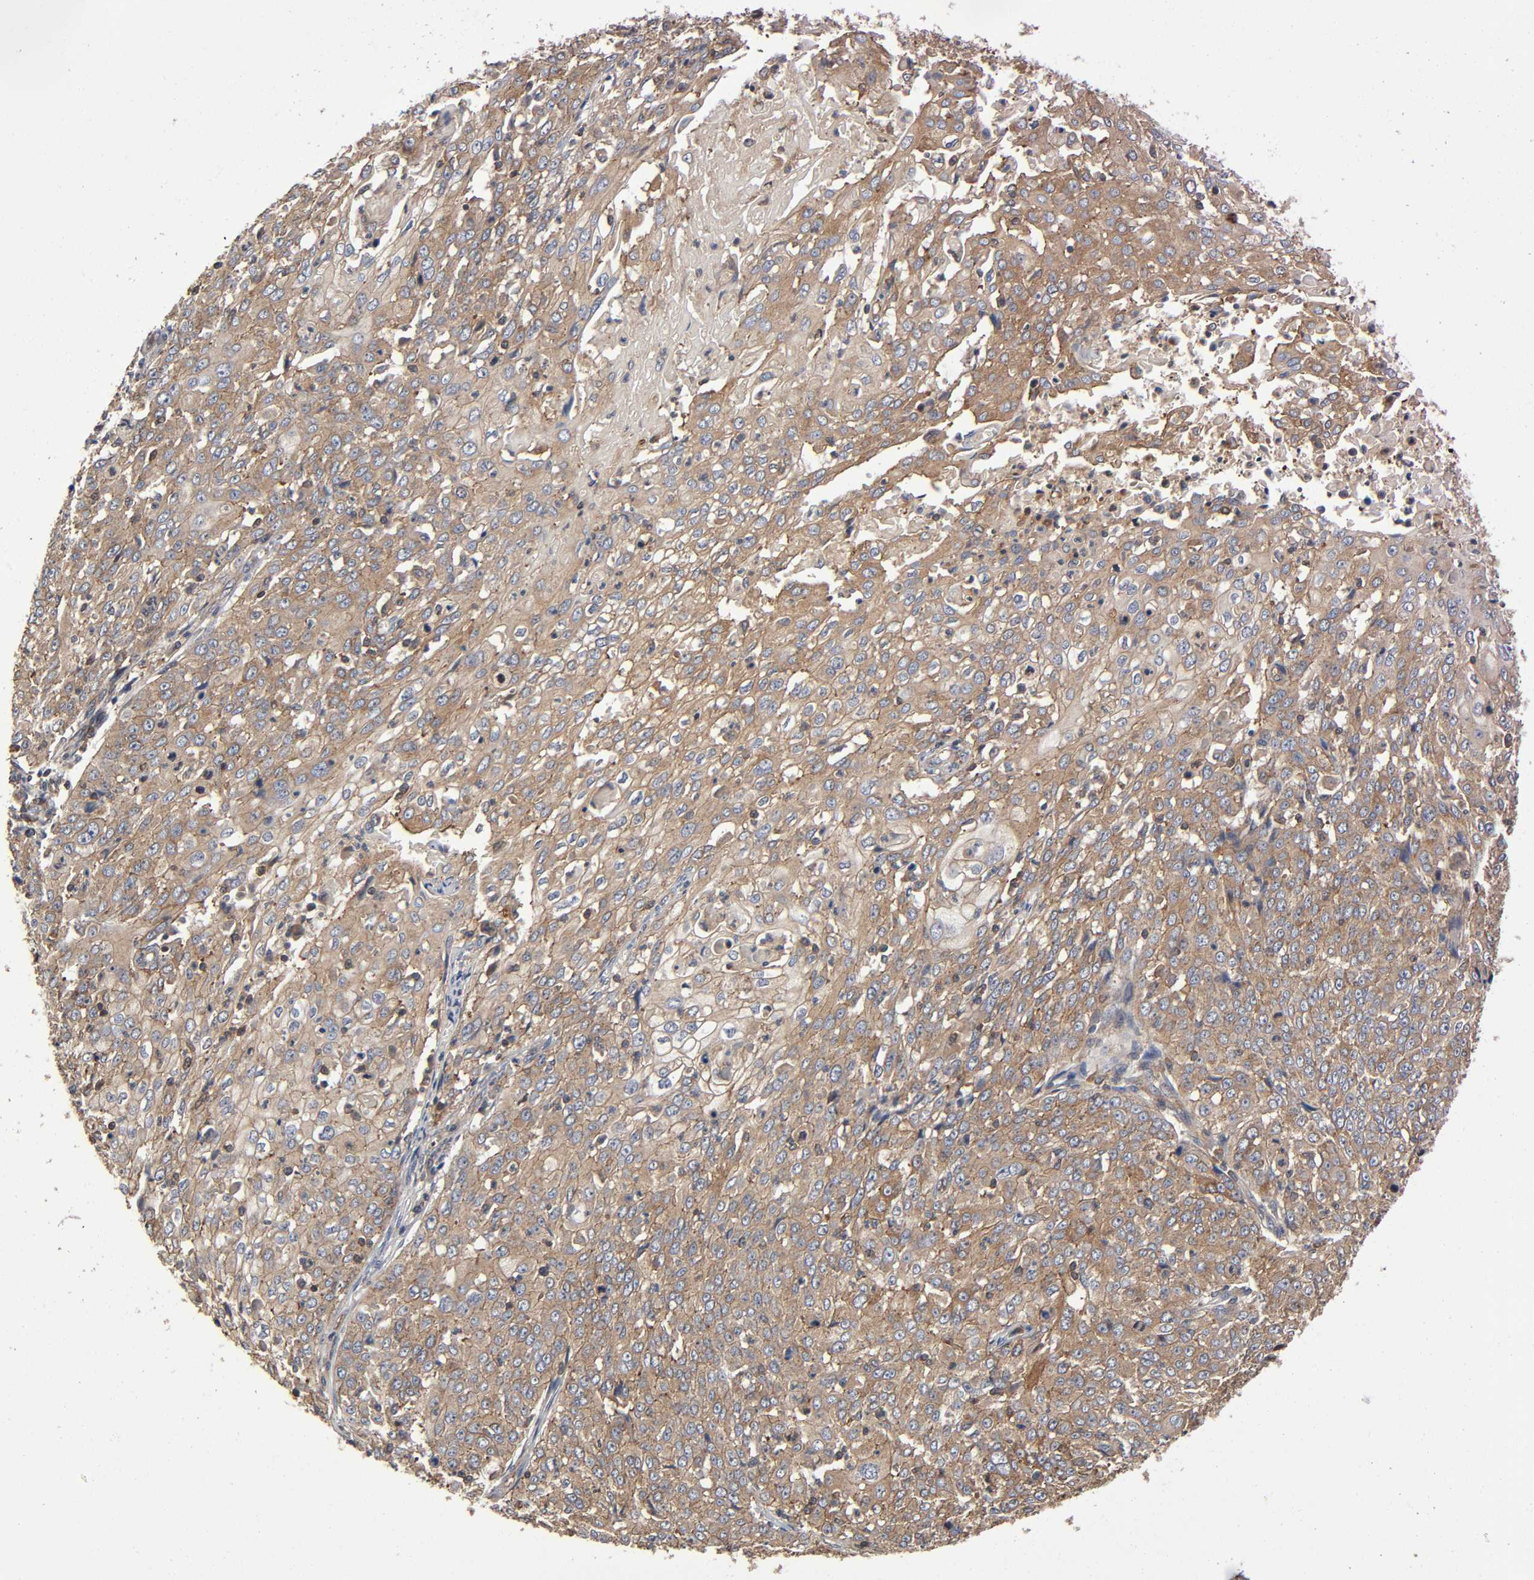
{"staining": {"intensity": "weak", "quantity": ">75%", "location": "cytoplasmic/membranous"}, "tissue": "cervical cancer", "cell_type": "Tumor cells", "image_type": "cancer", "snomed": [{"axis": "morphology", "description": "Squamous cell carcinoma, NOS"}, {"axis": "topography", "description": "Cervix"}], "caption": "Weak cytoplasmic/membranous staining for a protein is seen in approximately >75% of tumor cells of squamous cell carcinoma (cervical) using immunohistochemistry.", "gene": "LAMTOR2", "patient": {"sex": "female", "age": 39}}